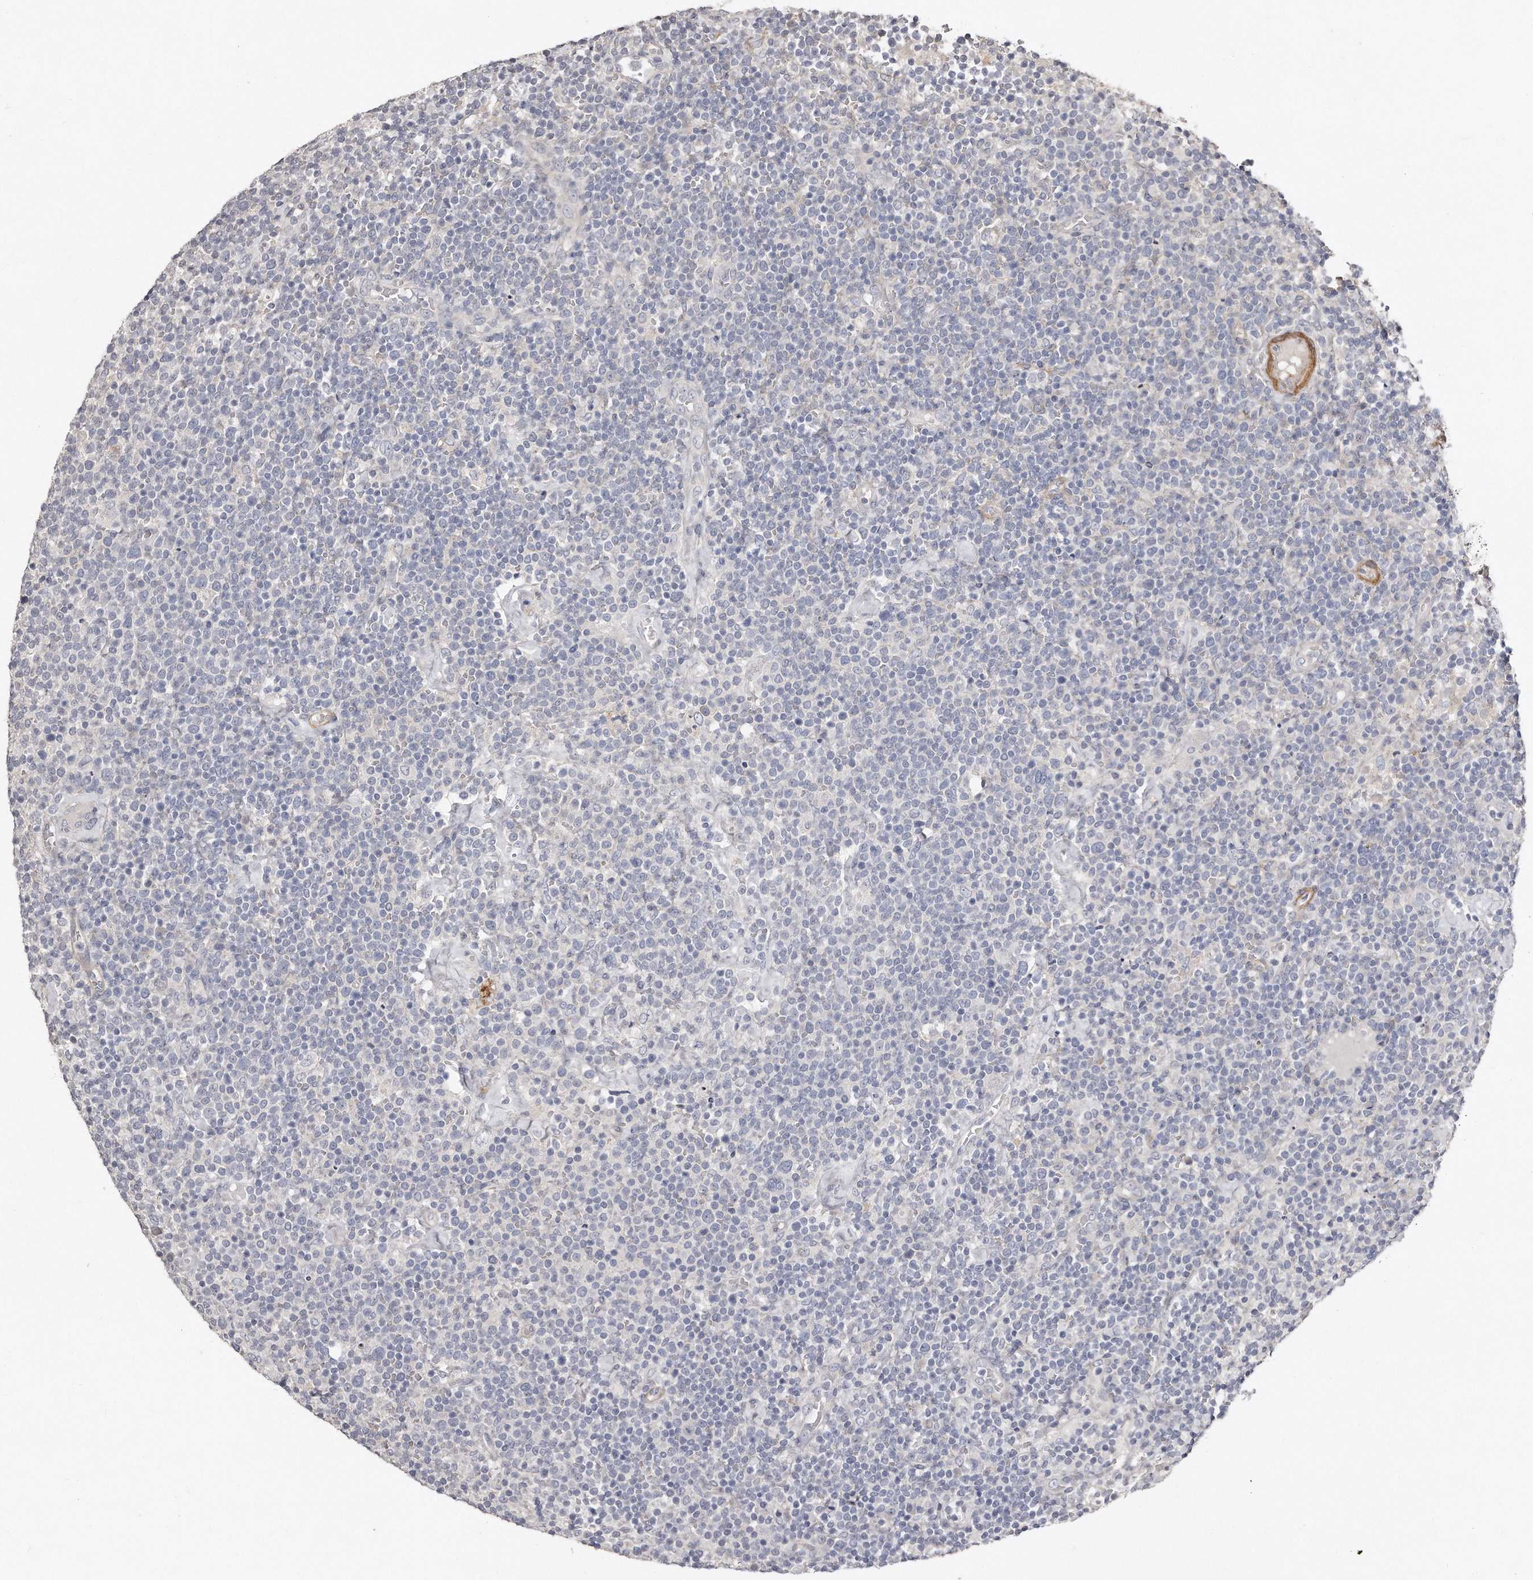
{"staining": {"intensity": "negative", "quantity": "none", "location": "none"}, "tissue": "lymphoma", "cell_type": "Tumor cells", "image_type": "cancer", "snomed": [{"axis": "morphology", "description": "Malignant lymphoma, non-Hodgkin's type, High grade"}, {"axis": "topography", "description": "Lymph node"}], "caption": "There is no significant positivity in tumor cells of lymphoma. (Brightfield microscopy of DAB (3,3'-diaminobenzidine) immunohistochemistry at high magnification).", "gene": "LMOD1", "patient": {"sex": "male", "age": 61}}